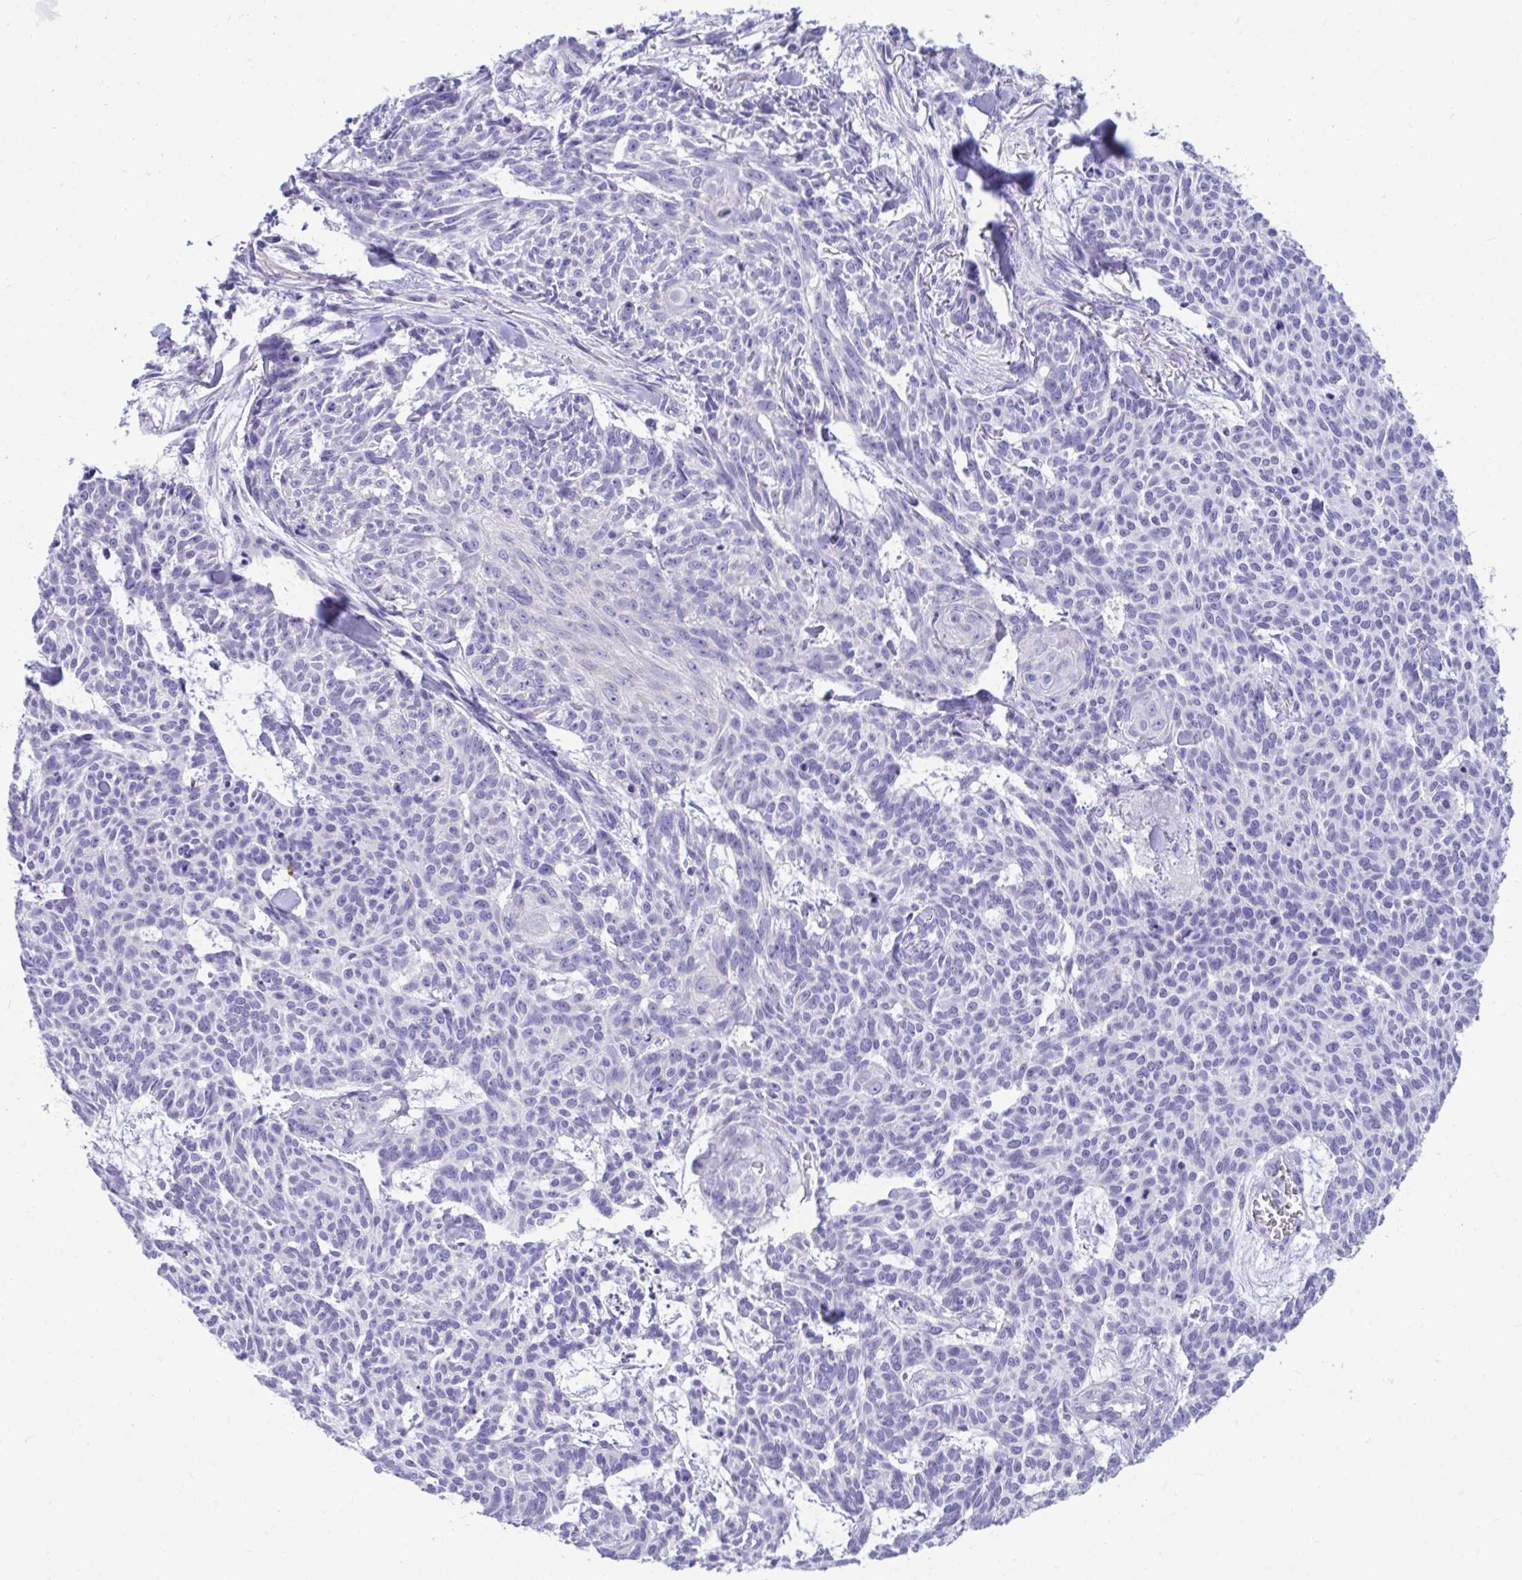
{"staining": {"intensity": "negative", "quantity": "none", "location": "none"}, "tissue": "skin cancer", "cell_type": "Tumor cells", "image_type": "cancer", "snomed": [{"axis": "morphology", "description": "Basal cell carcinoma"}, {"axis": "topography", "description": "Skin"}], "caption": "The photomicrograph displays no staining of tumor cells in skin cancer.", "gene": "SHISA8", "patient": {"sex": "female", "age": 93}}